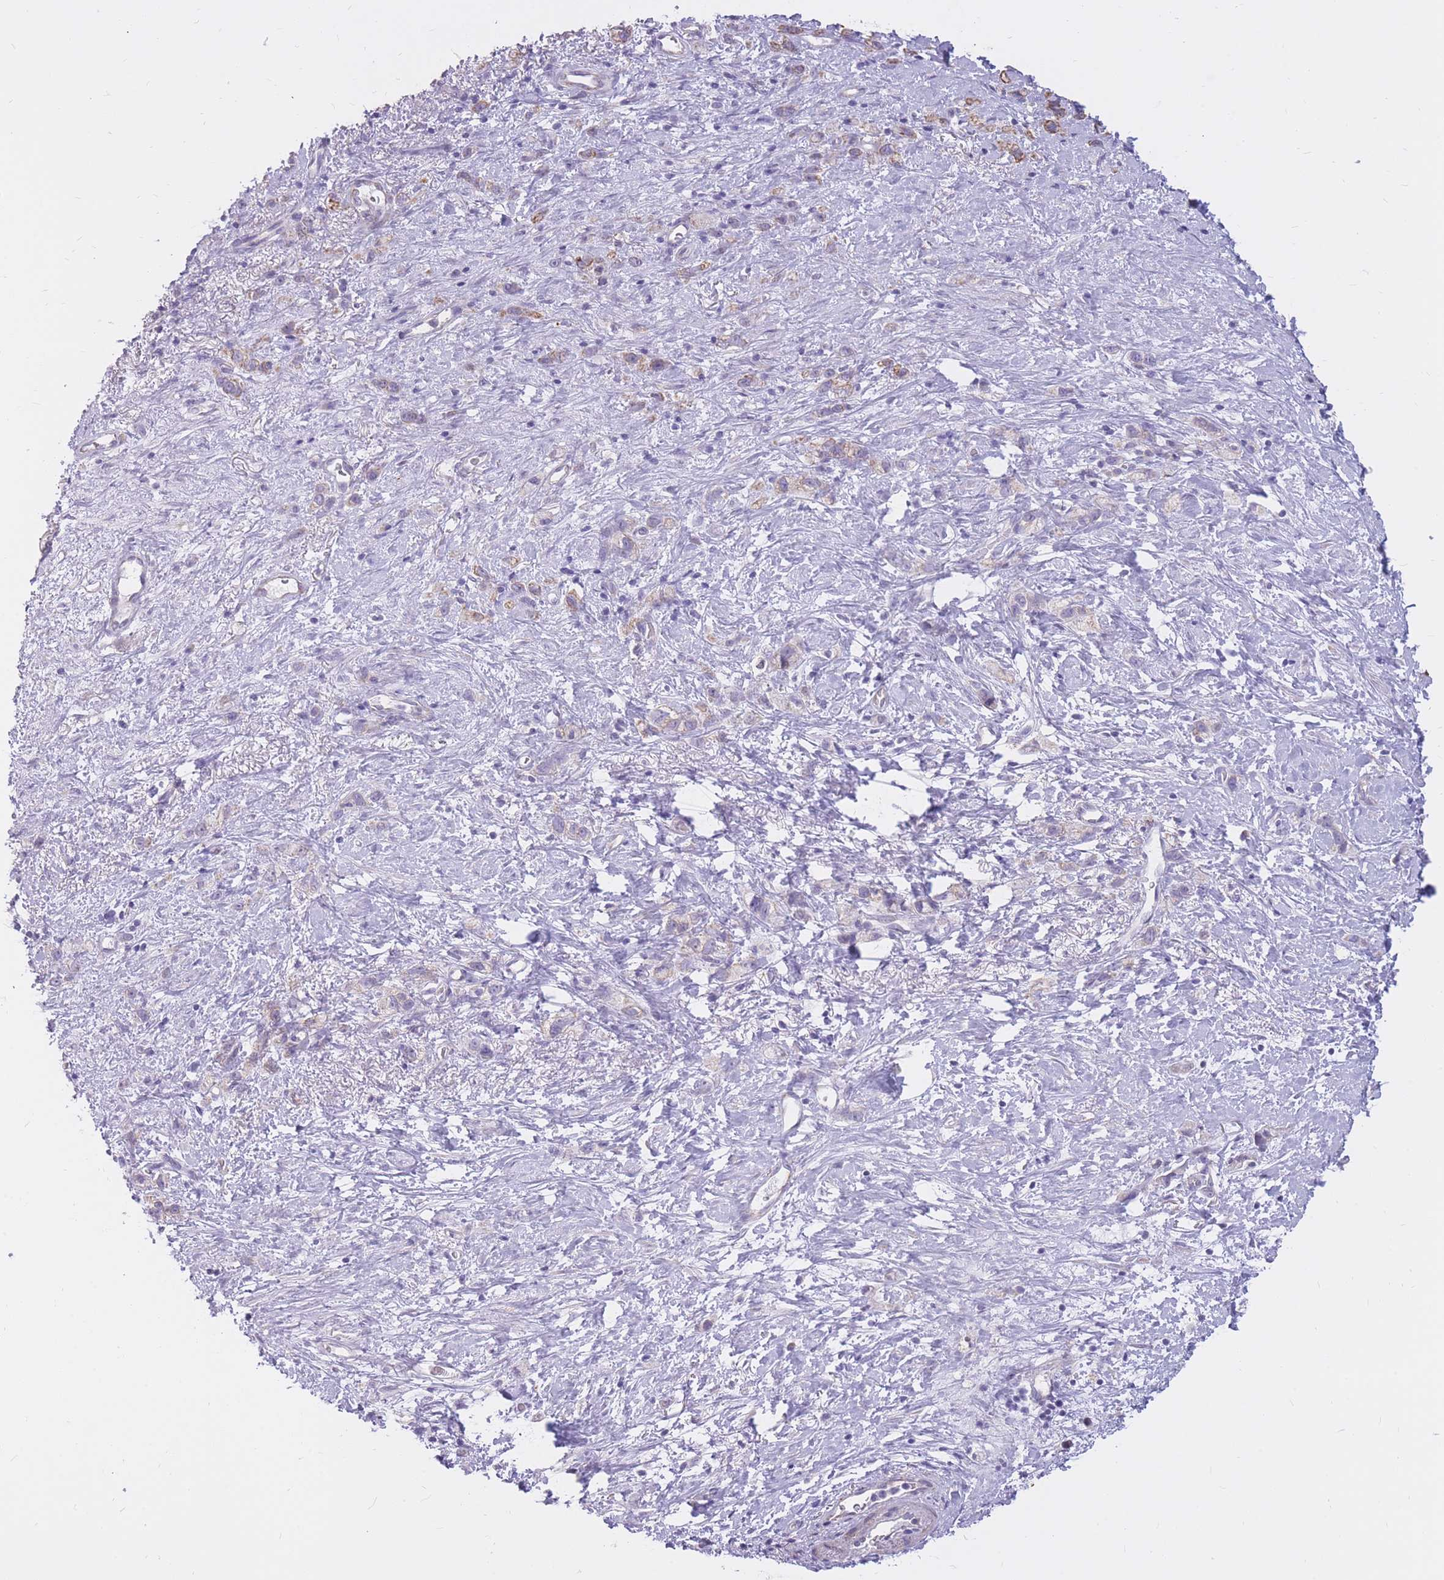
{"staining": {"intensity": "moderate", "quantity": "<25%", "location": "cytoplasmic/membranous"}, "tissue": "stomach cancer", "cell_type": "Tumor cells", "image_type": "cancer", "snomed": [{"axis": "morphology", "description": "Adenocarcinoma, NOS"}, {"axis": "topography", "description": "Stomach"}], "caption": "Moderate cytoplasmic/membranous protein staining is appreciated in about <25% of tumor cells in adenocarcinoma (stomach).", "gene": "RNF170", "patient": {"sex": "female", "age": 65}}